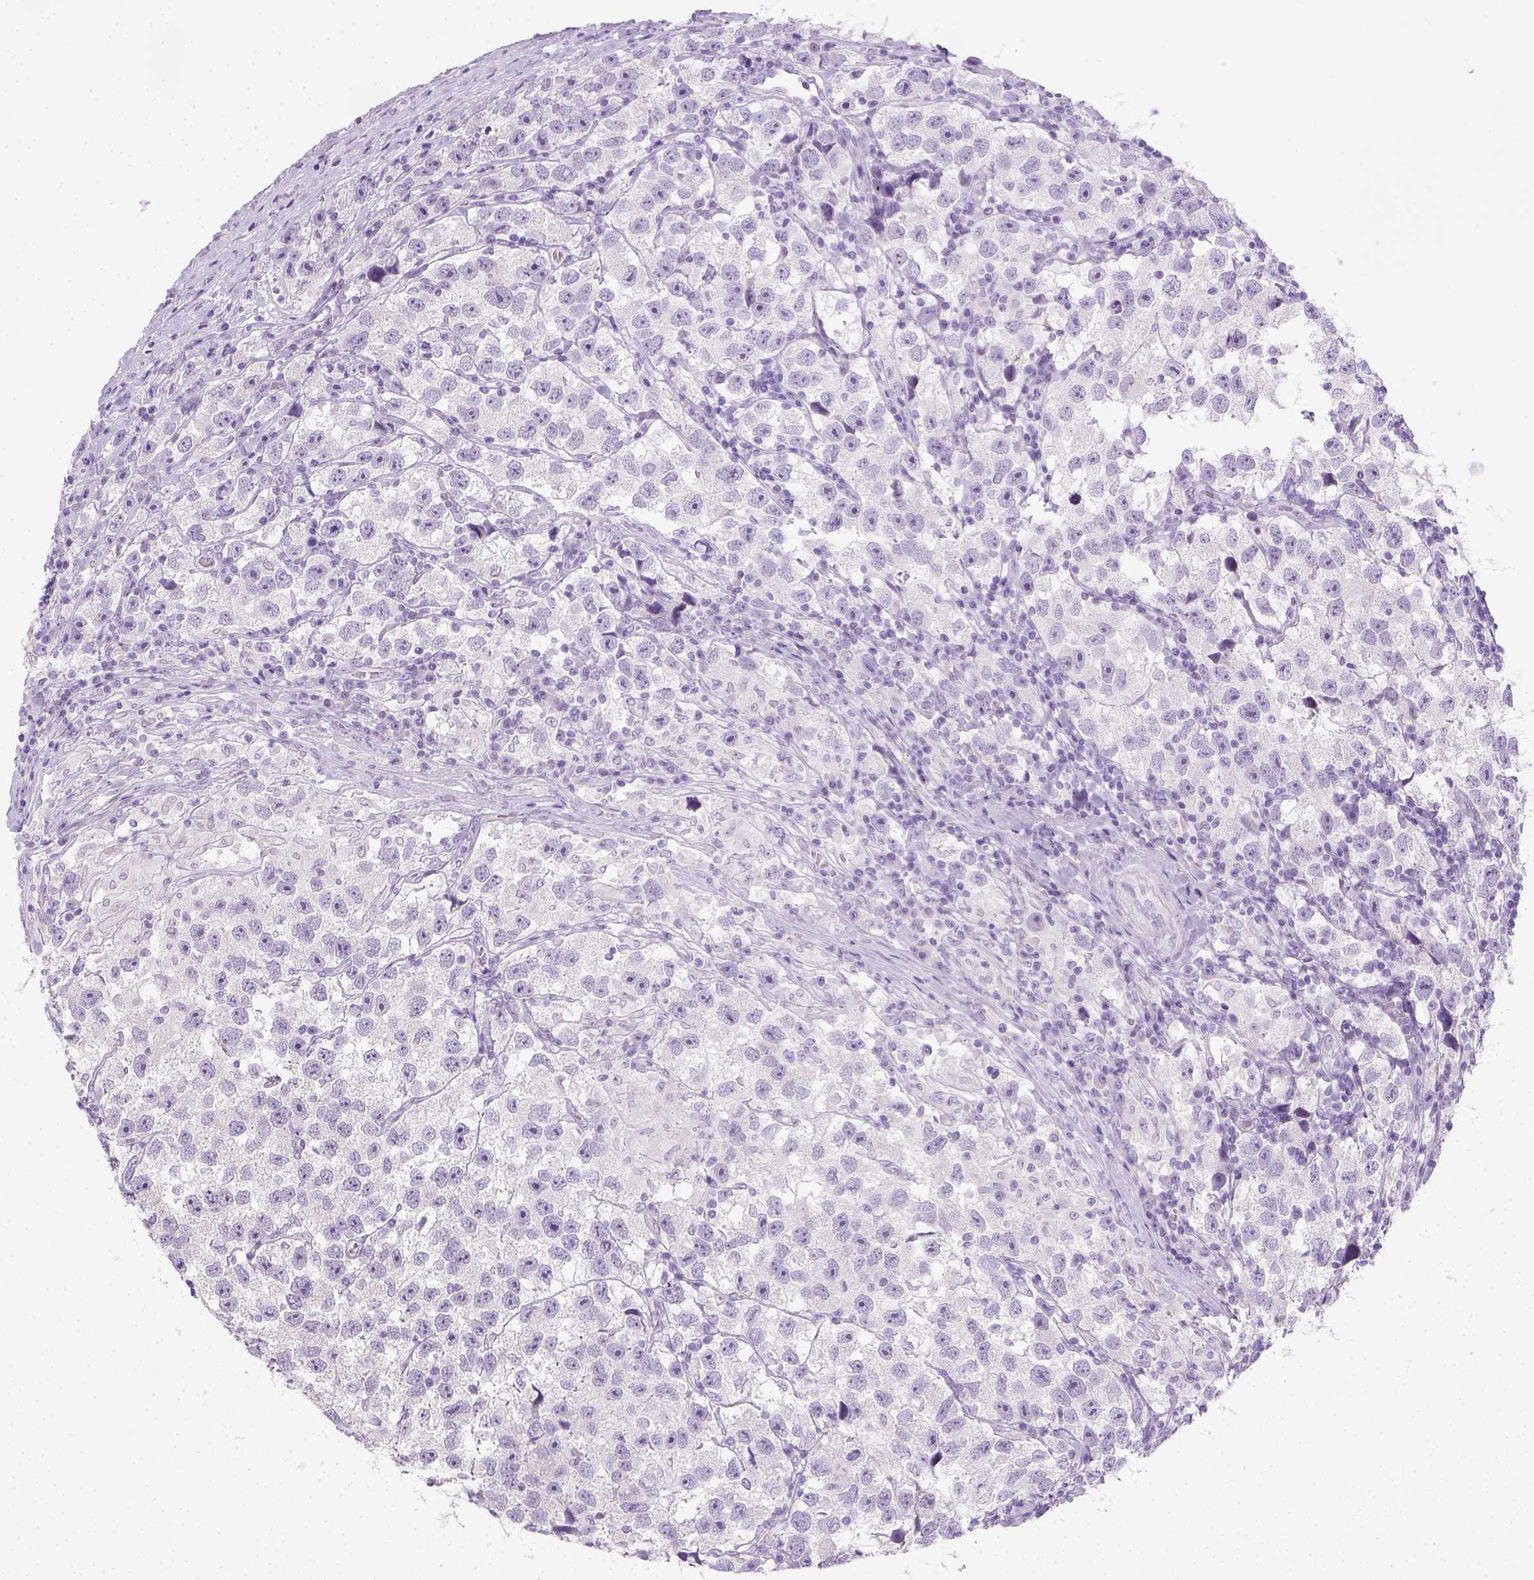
{"staining": {"intensity": "negative", "quantity": "none", "location": "none"}, "tissue": "testis cancer", "cell_type": "Tumor cells", "image_type": "cancer", "snomed": [{"axis": "morphology", "description": "Seminoma, NOS"}, {"axis": "topography", "description": "Testis"}], "caption": "An IHC photomicrograph of testis cancer (seminoma) is shown. There is no staining in tumor cells of testis cancer (seminoma).", "gene": "LGSN", "patient": {"sex": "male", "age": 26}}